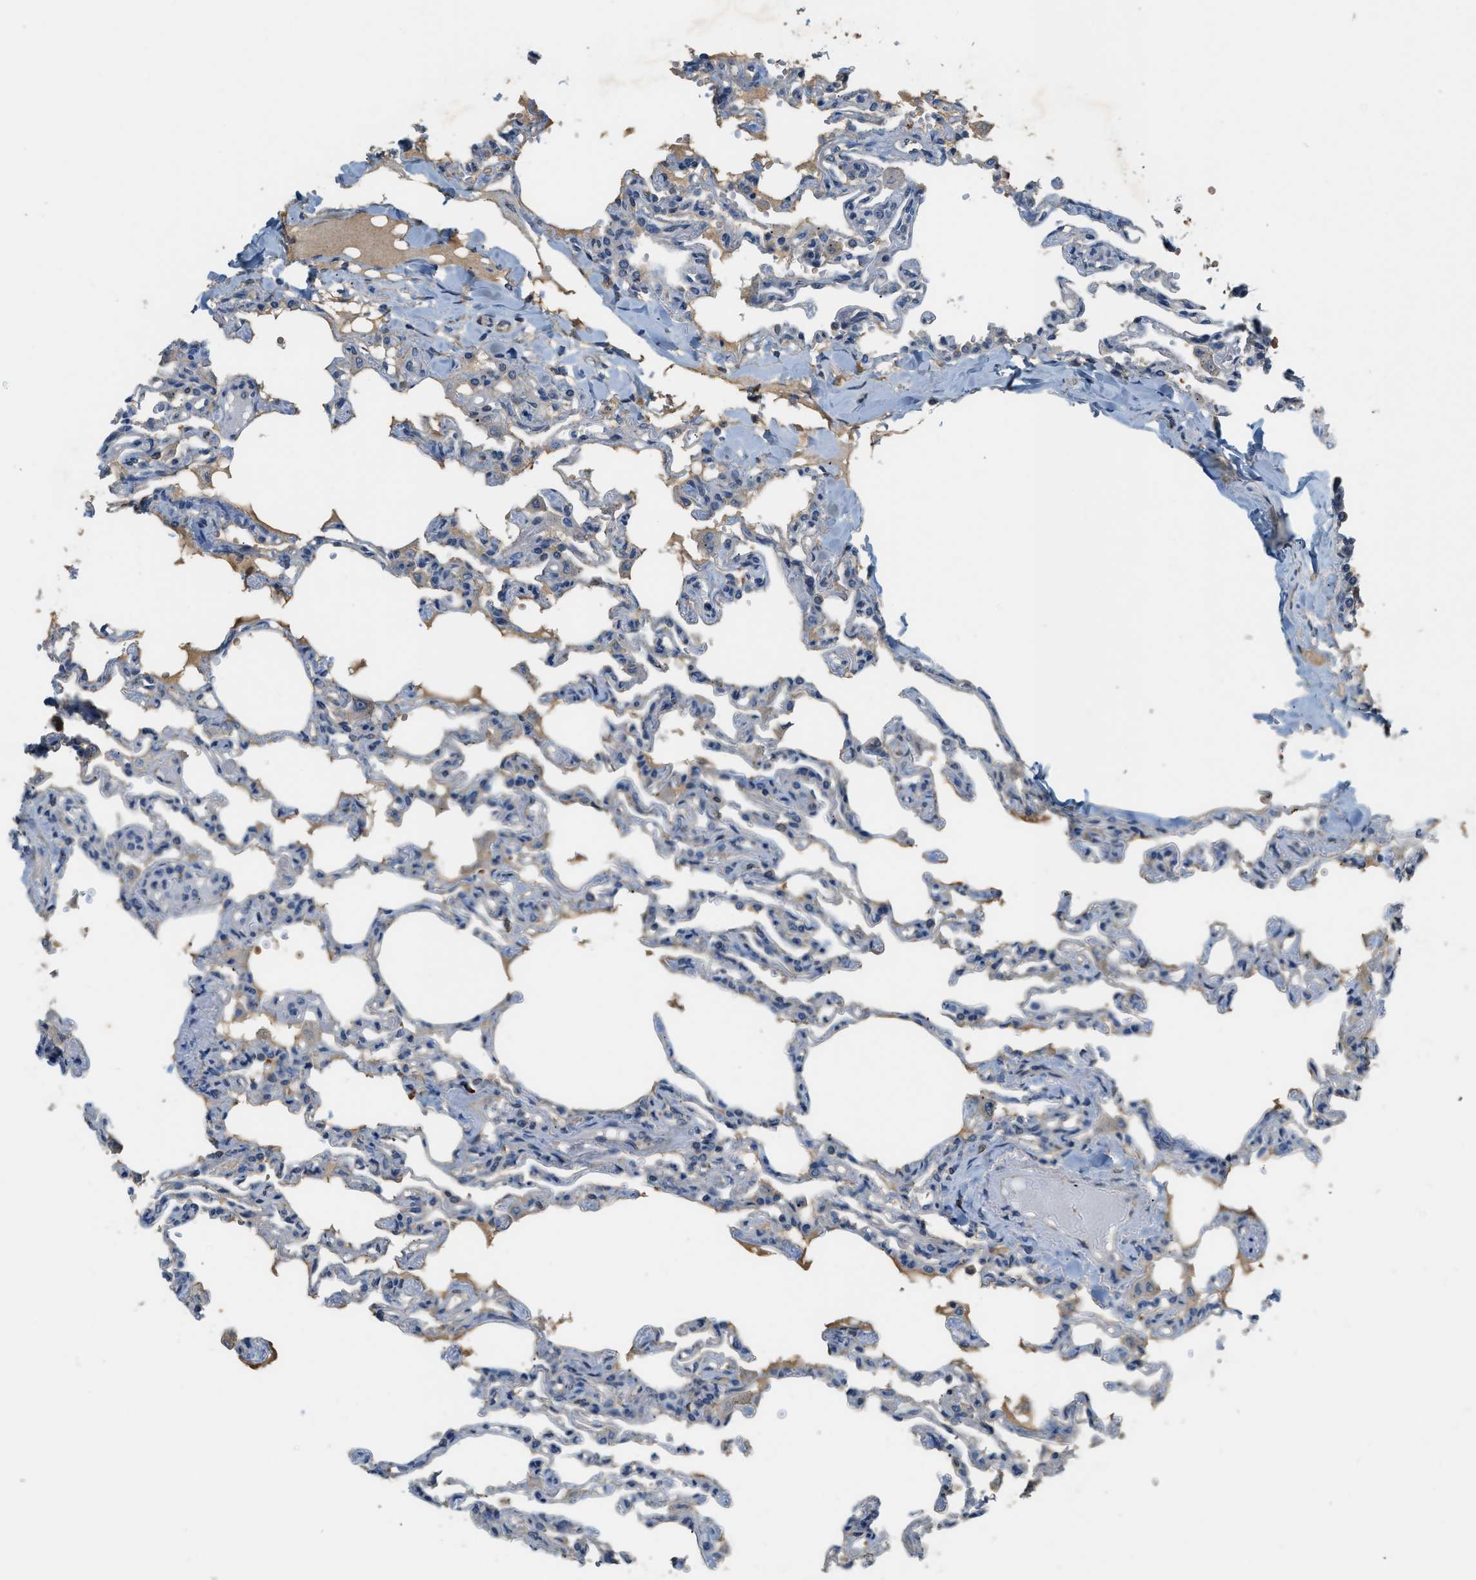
{"staining": {"intensity": "negative", "quantity": "none", "location": "none"}, "tissue": "lung", "cell_type": "Alveolar cells", "image_type": "normal", "snomed": [{"axis": "morphology", "description": "Normal tissue, NOS"}, {"axis": "topography", "description": "Lung"}], "caption": "Protein analysis of benign lung reveals no significant expression in alveolar cells.", "gene": "CFLAR", "patient": {"sex": "male", "age": 21}}